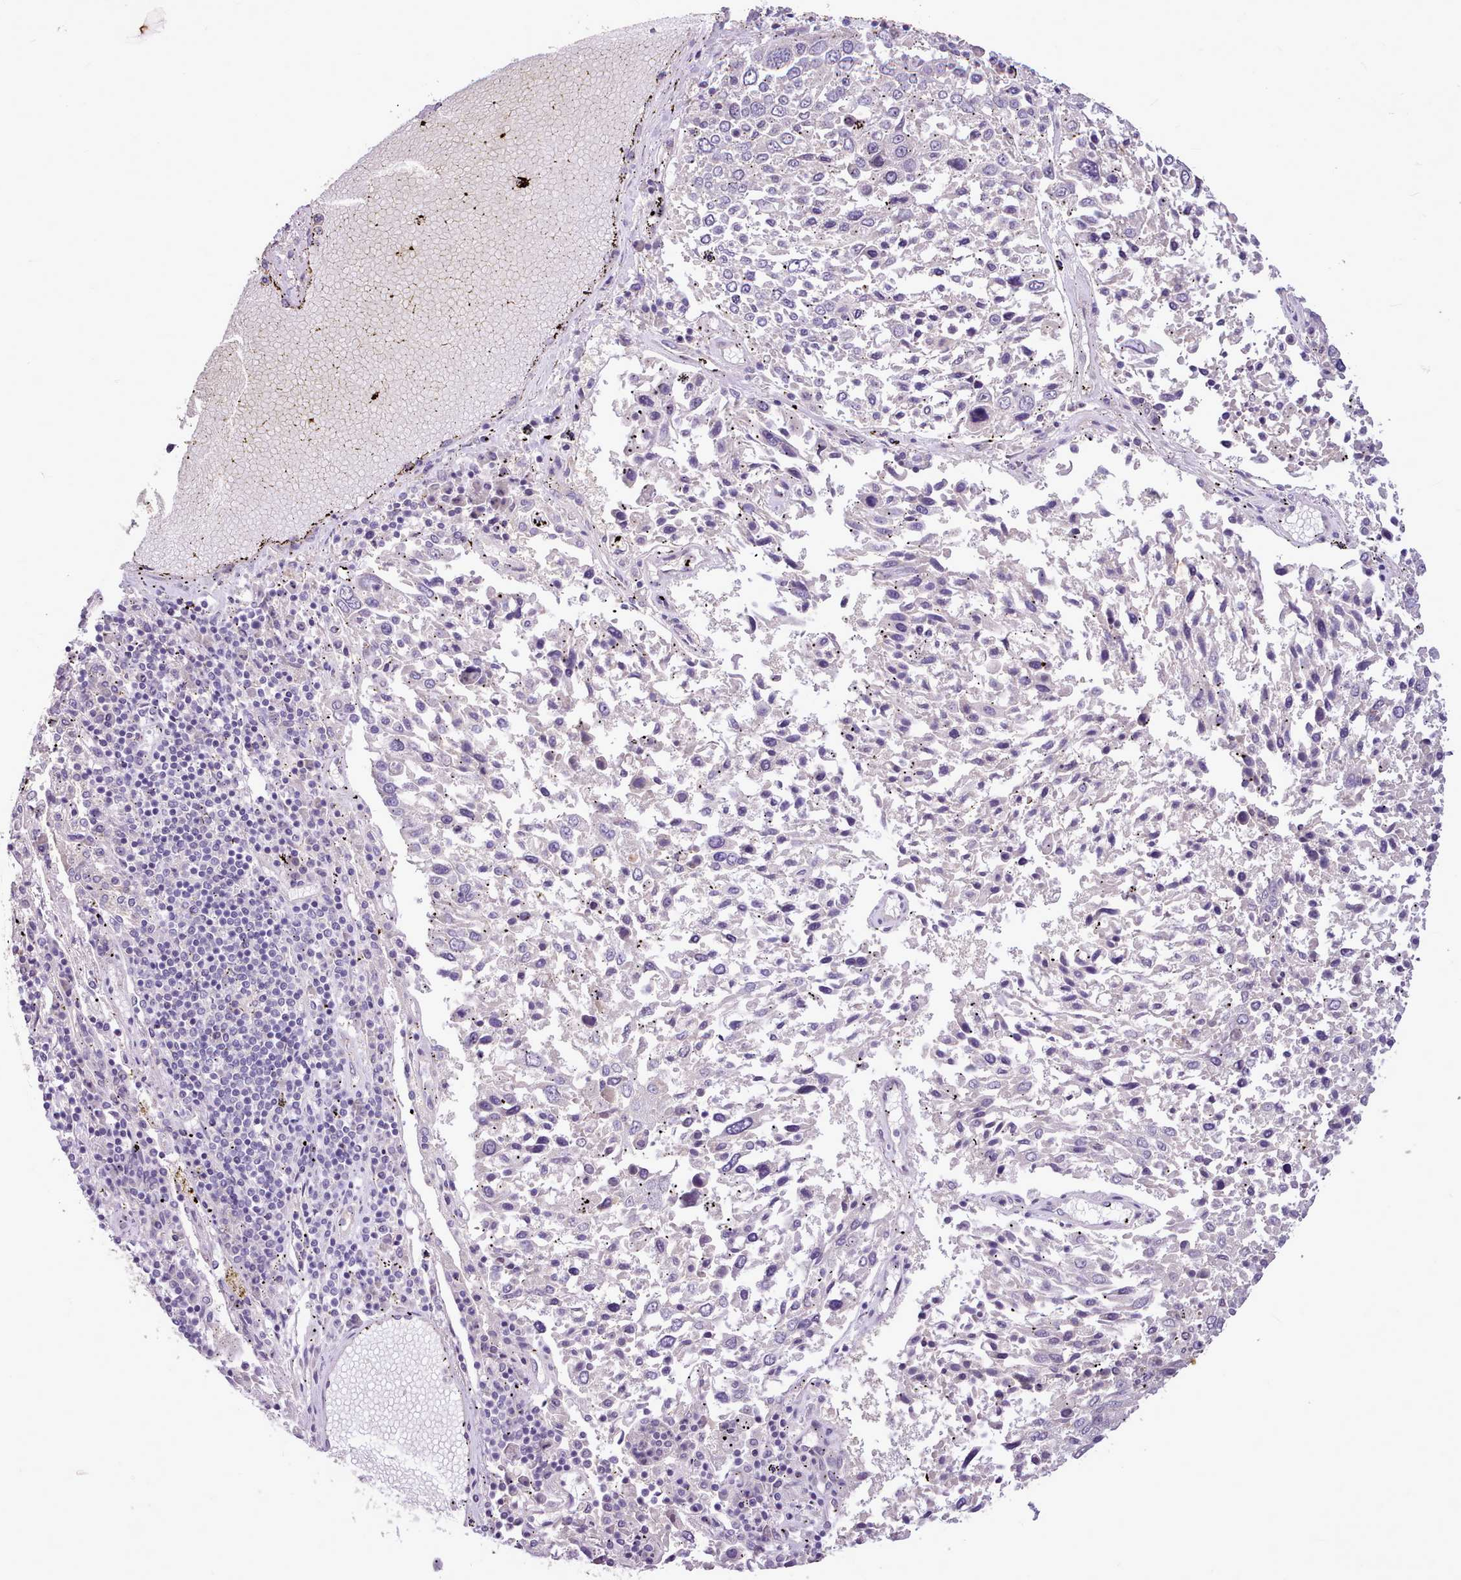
{"staining": {"intensity": "negative", "quantity": "none", "location": "none"}, "tissue": "lung cancer", "cell_type": "Tumor cells", "image_type": "cancer", "snomed": [{"axis": "morphology", "description": "Squamous cell carcinoma, NOS"}, {"axis": "topography", "description": "Lung"}], "caption": "This is an immunohistochemistry (IHC) micrograph of human lung squamous cell carcinoma. There is no positivity in tumor cells.", "gene": "ZNF607", "patient": {"sex": "male", "age": 65}}